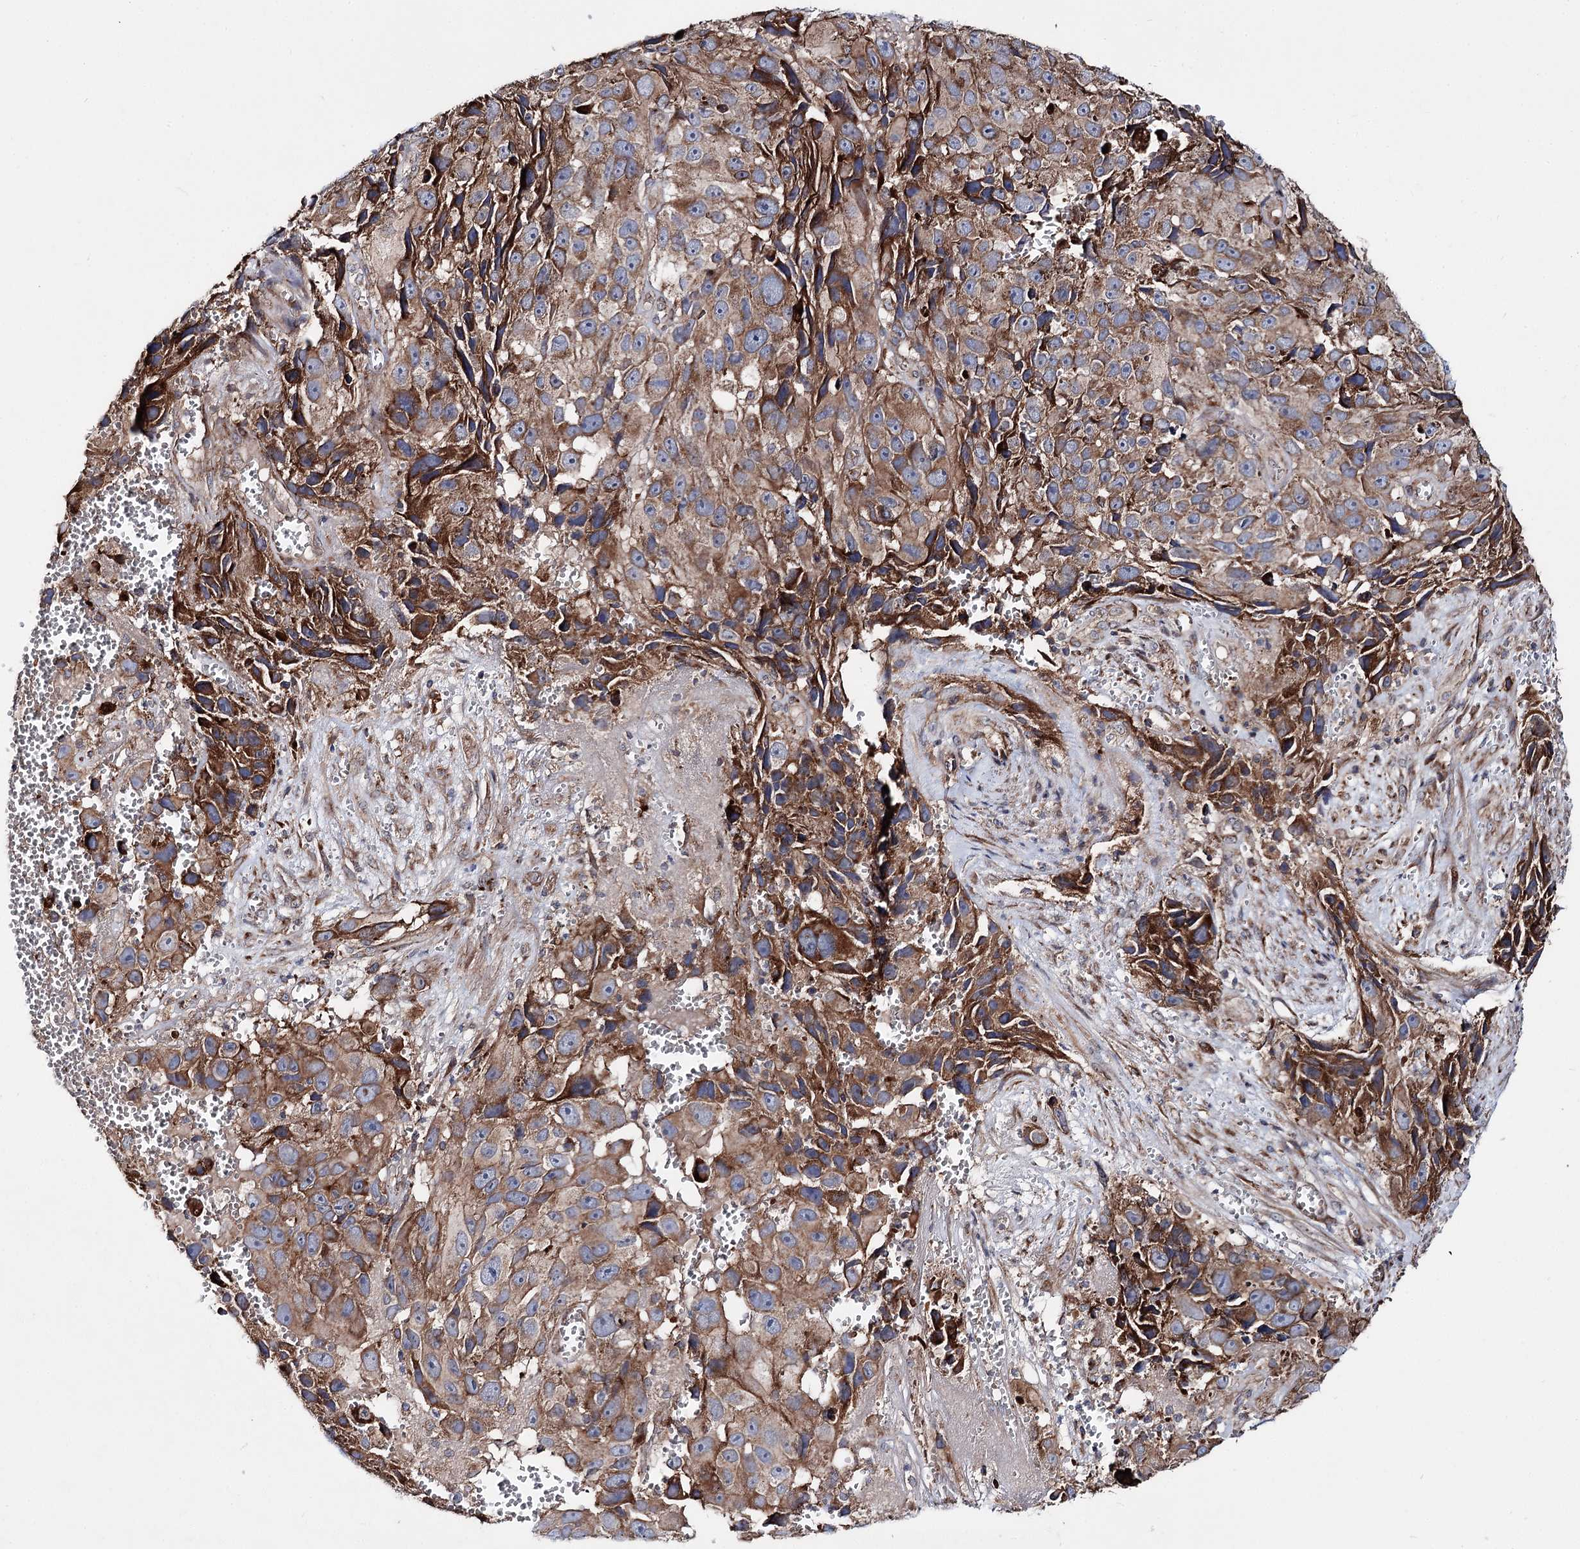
{"staining": {"intensity": "strong", "quantity": "25%-75%", "location": "cytoplasmic/membranous"}, "tissue": "melanoma", "cell_type": "Tumor cells", "image_type": "cancer", "snomed": [{"axis": "morphology", "description": "Malignant melanoma, NOS"}, {"axis": "topography", "description": "Skin"}], "caption": "Brown immunohistochemical staining in melanoma displays strong cytoplasmic/membranous positivity in about 25%-75% of tumor cells. Nuclei are stained in blue.", "gene": "MSANTD2", "patient": {"sex": "male", "age": 84}}